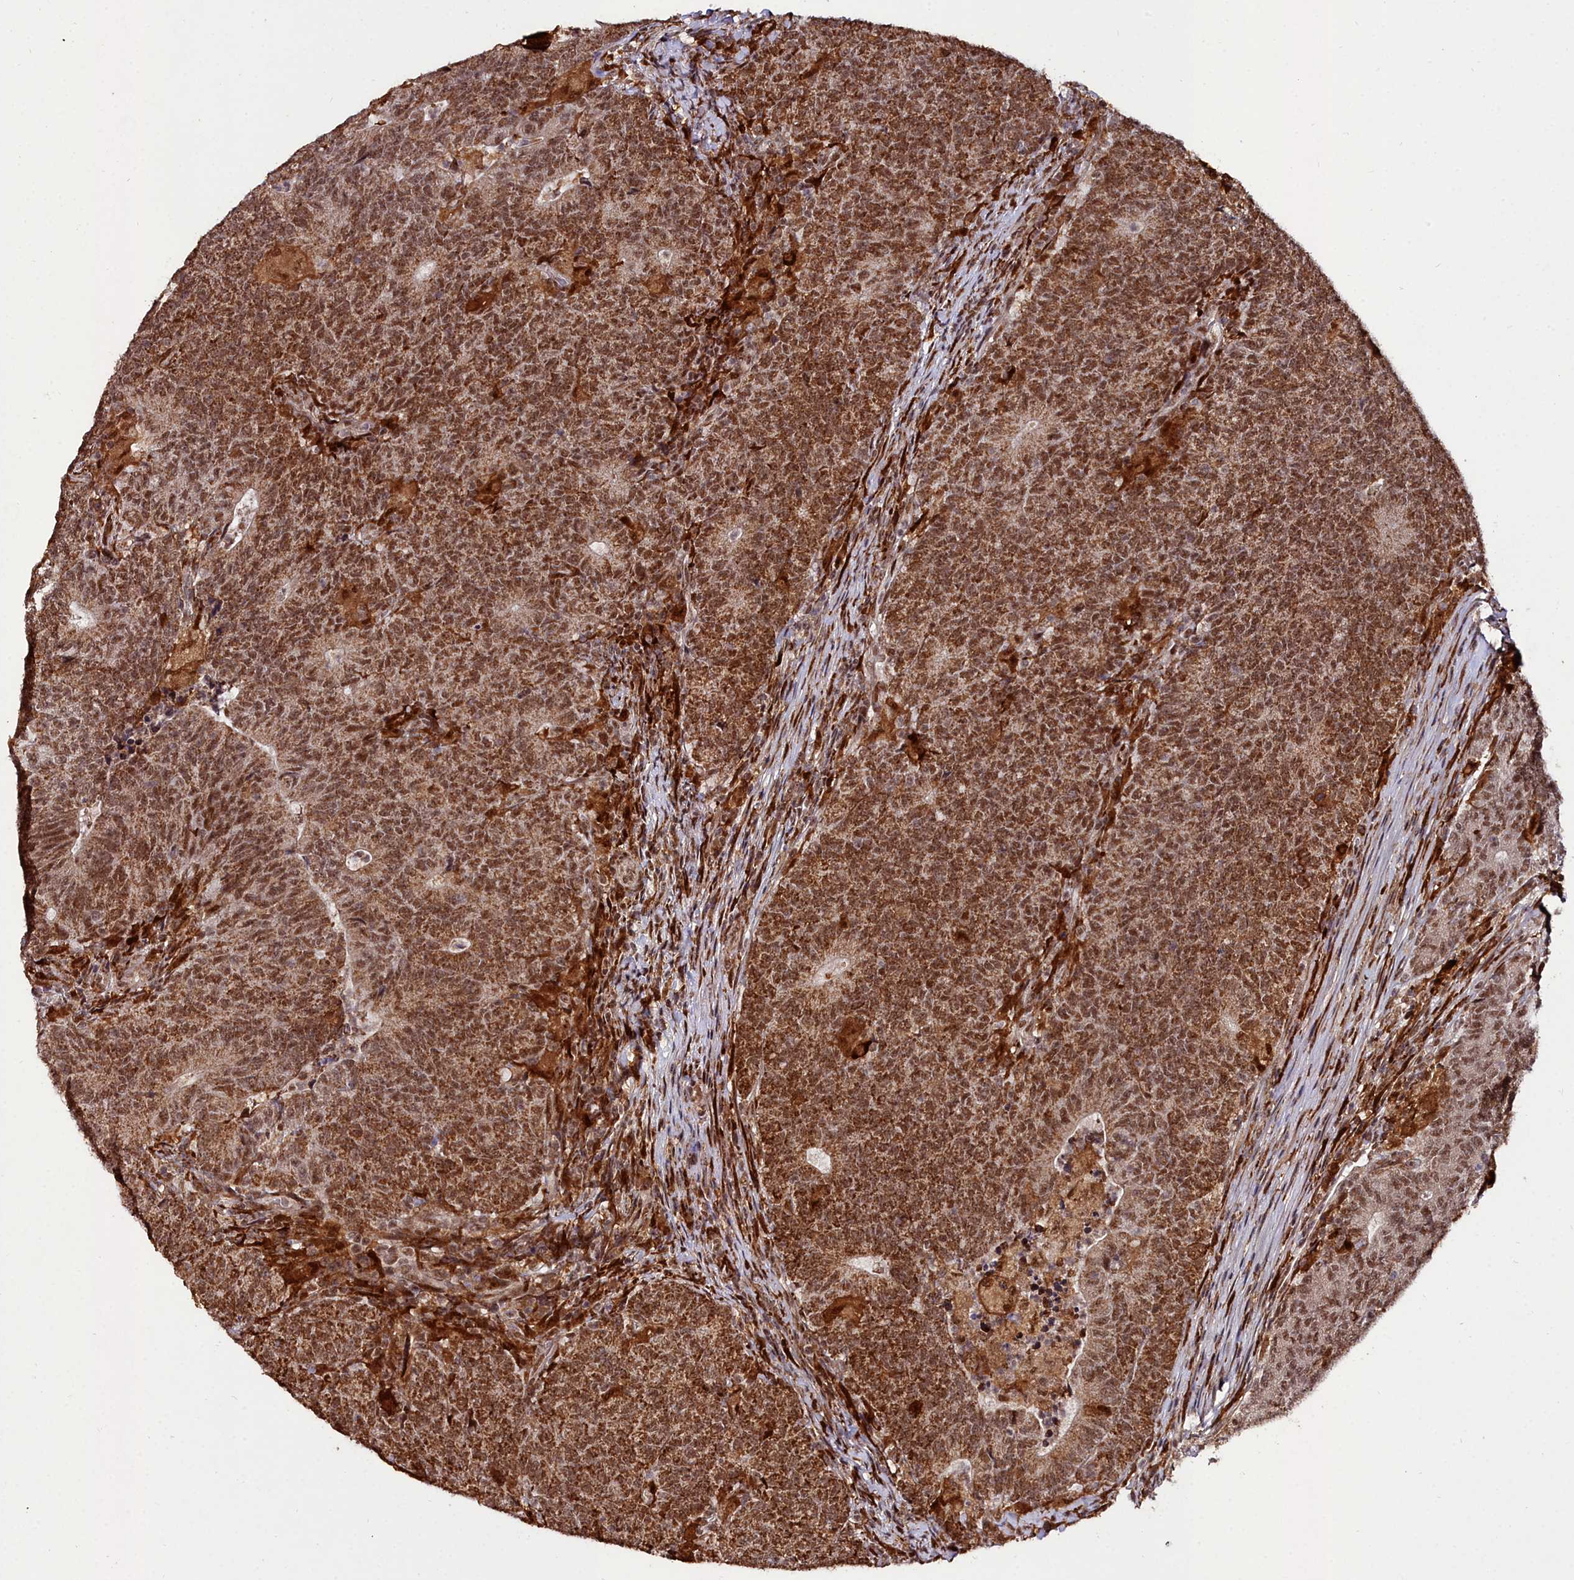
{"staining": {"intensity": "strong", "quantity": ">75%", "location": "cytoplasmic/membranous,nuclear"}, "tissue": "colorectal cancer", "cell_type": "Tumor cells", "image_type": "cancer", "snomed": [{"axis": "morphology", "description": "Adenocarcinoma, NOS"}, {"axis": "topography", "description": "Colon"}], "caption": "This is an image of immunohistochemistry (IHC) staining of colorectal cancer (adenocarcinoma), which shows strong expression in the cytoplasmic/membranous and nuclear of tumor cells.", "gene": "CXXC1", "patient": {"sex": "female", "age": 75}}